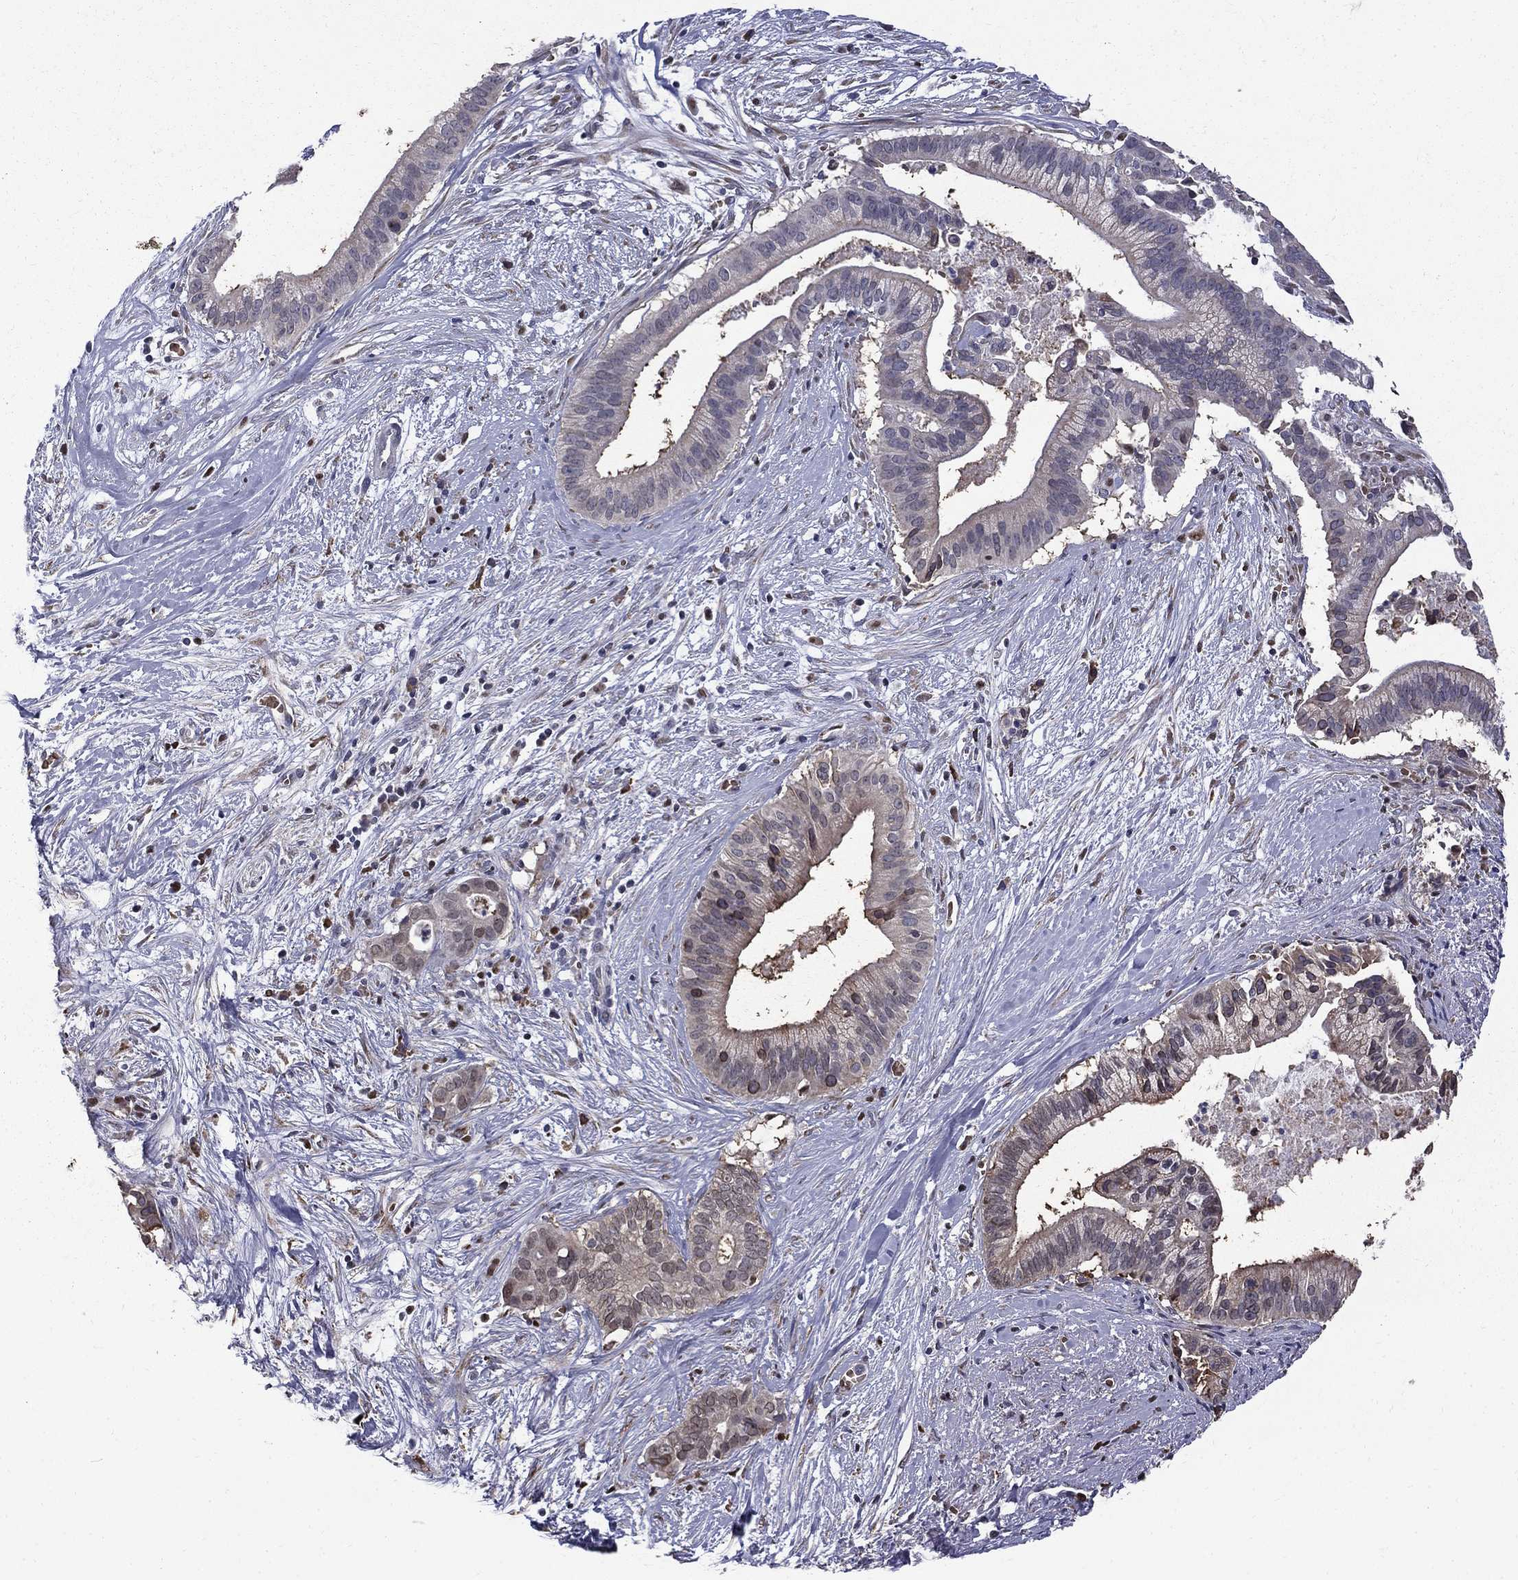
{"staining": {"intensity": "negative", "quantity": "none", "location": "none"}, "tissue": "pancreatic cancer", "cell_type": "Tumor cells", "image_type": "cancer", "snomed": [{"axis": "morphology", "description": "Adenocarcinoma, NOS"}, {"axis": "topography", "description": "Pancreas"}], "caption": "IHC image of adenocarcinoma (pancreatic) stained for a protein (brown), which displays no expression in tumor cells. The staining was performed using DAB (3,3'-diaminobenzidine) to visualize the protein expression in brown, while the nuclei were stained in blue with hematoxylin (Magnification: 20x).", "gene": "HSPB2", "patient": {"sex": "male", "age": 61}}